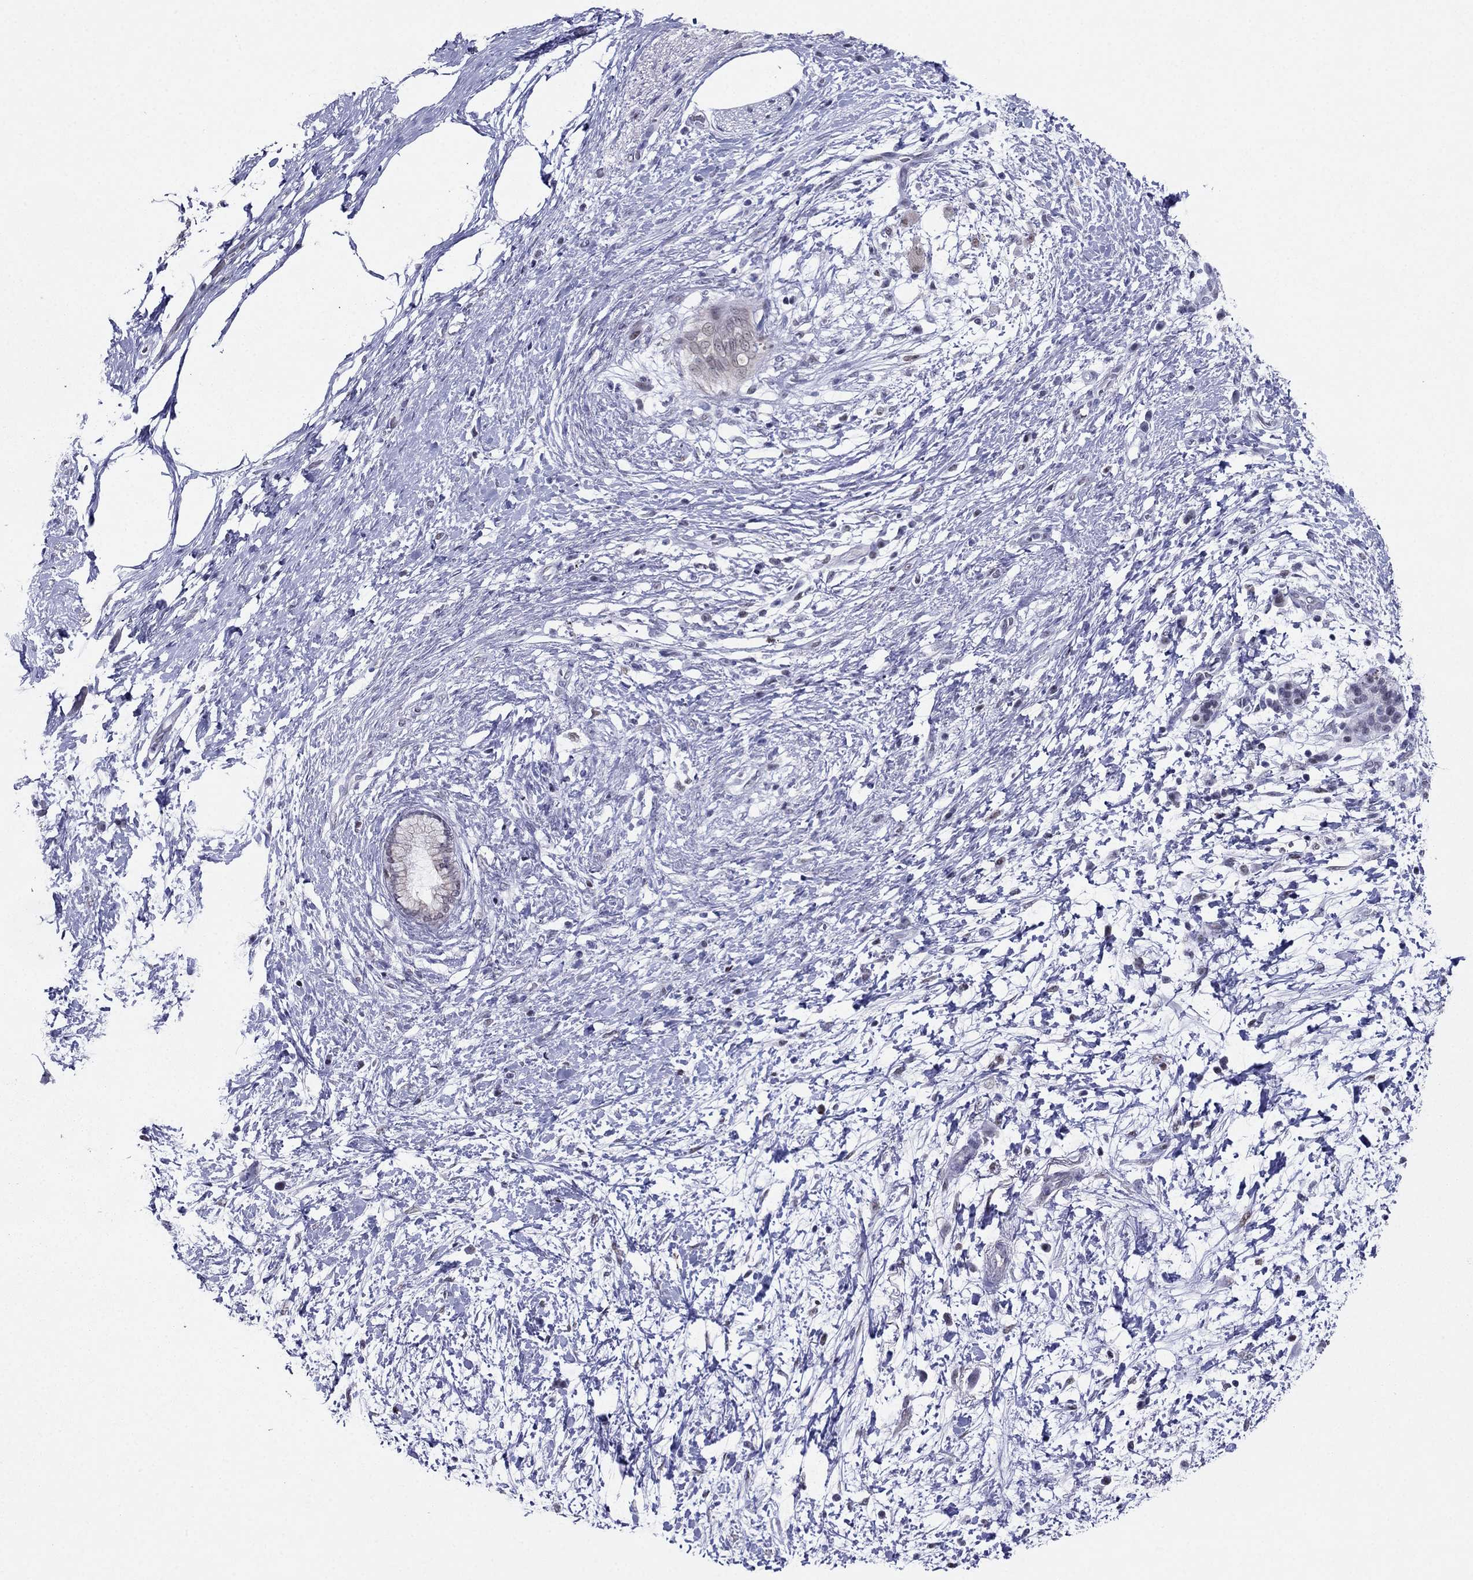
{"staining": {"intensity": "weak", "quantity": ">75%", "location": "nuclear"}, "tissue": "pancreatic cancer", "cell_type": "Tumor cells", "image_type": "cancer", "snomed": [{"axis": "morphology", "description": "Adenocarcinoma, NOS"}, {"axis": "topography", "description": "Pancreas"}], "caption": "A high-resolution photomicrograph shows immunohistochemistry staining of pancreatic adenocarcinoma, which exhibits weak nuclear positivity in about >75% of tumor cells.", "gene": "PPM1G", "patient": {"sex": "female", "age": 72}}